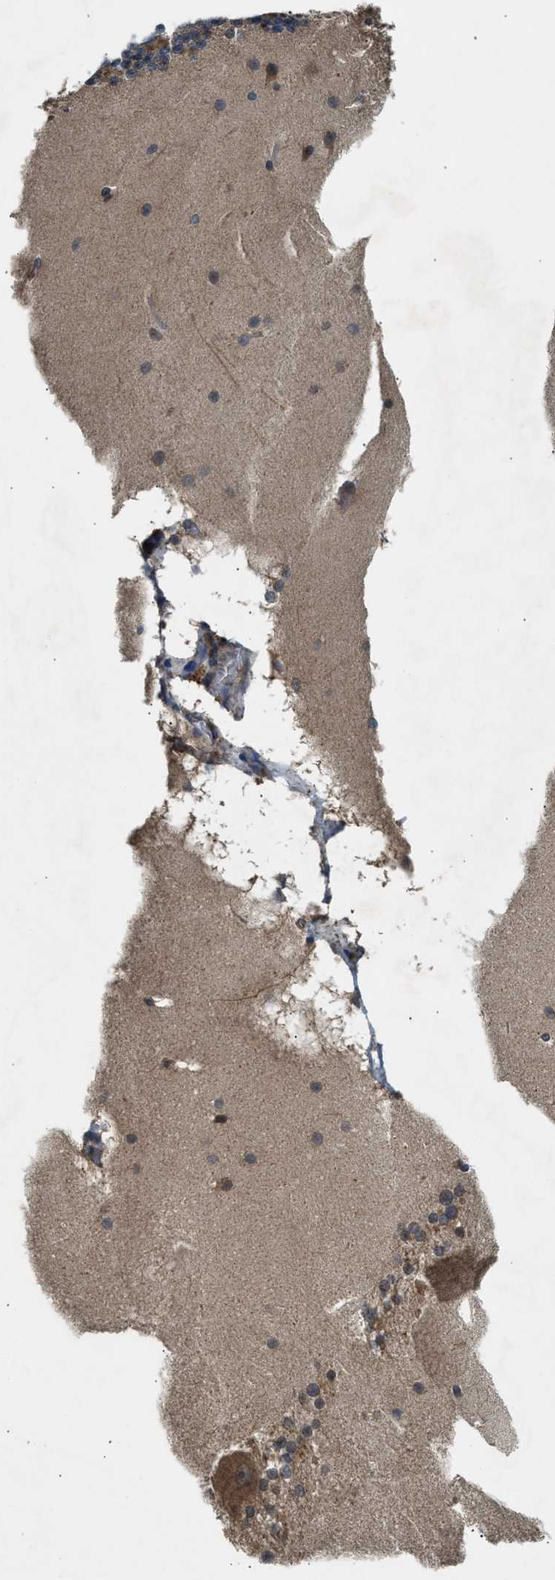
{"staining": {"intensity": "moderate", "quantity": "25%-75%", "location": "cytoplasmic/membranous"}, "tissue": "cerebellum", "cell_type": "Cells in granular layer", "image_type": "normal", "snomed": [{"axis": "morphology", "description": "Normal tissue, NOS"}, {"axis": "topography", "description": "Cerebellum"}], "caption": "Protein staining reveals moderate cytoplasmic/membranous staining in approximately 25%-75% of cells in granular layer in benign cerebellum. Using DAB (brown) and hematoxylin (blue) stains, captured at high magnification using brightfield microscopy.", "gene": "ADCY8", "patient": {"sex": "female", "age": 19}}